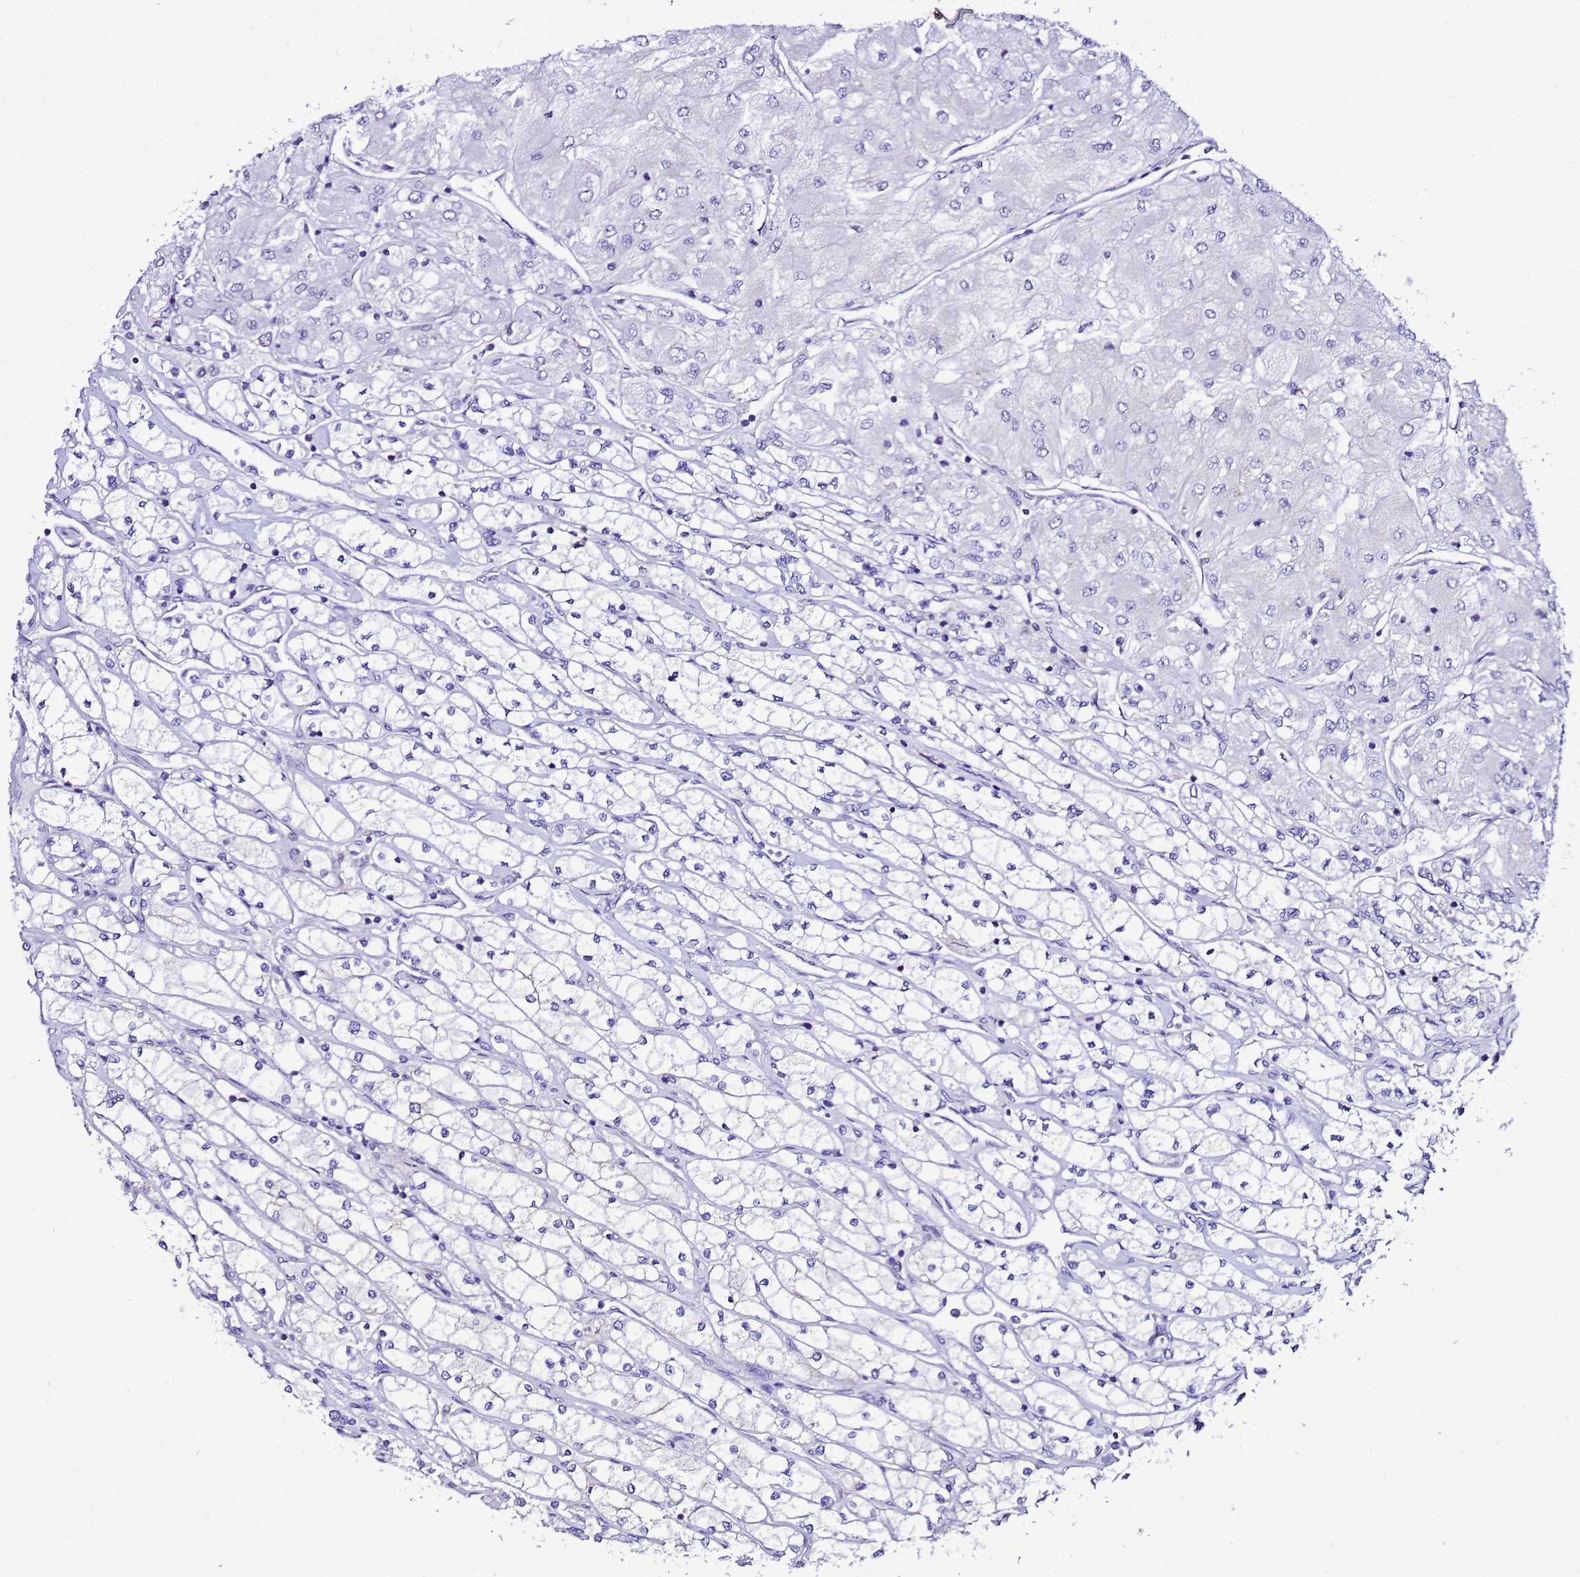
{"staining": {"intensity": "negative", "quantity": "none", "location": "none"}, "tissue": "renal cancer", "cell_type": "Tumor cells", "image_type": "cancer", "snomed": [{"axis": "morphology", "description": "Adenocarcinoma, NOS"}, {"axis": "topography", "description": "Kidney"}], "caption": "Tumor cells are negative for brown protein staining in renal cancer.", "gene": "DPH6", "patient": {"sex": "male", "age": 80}}